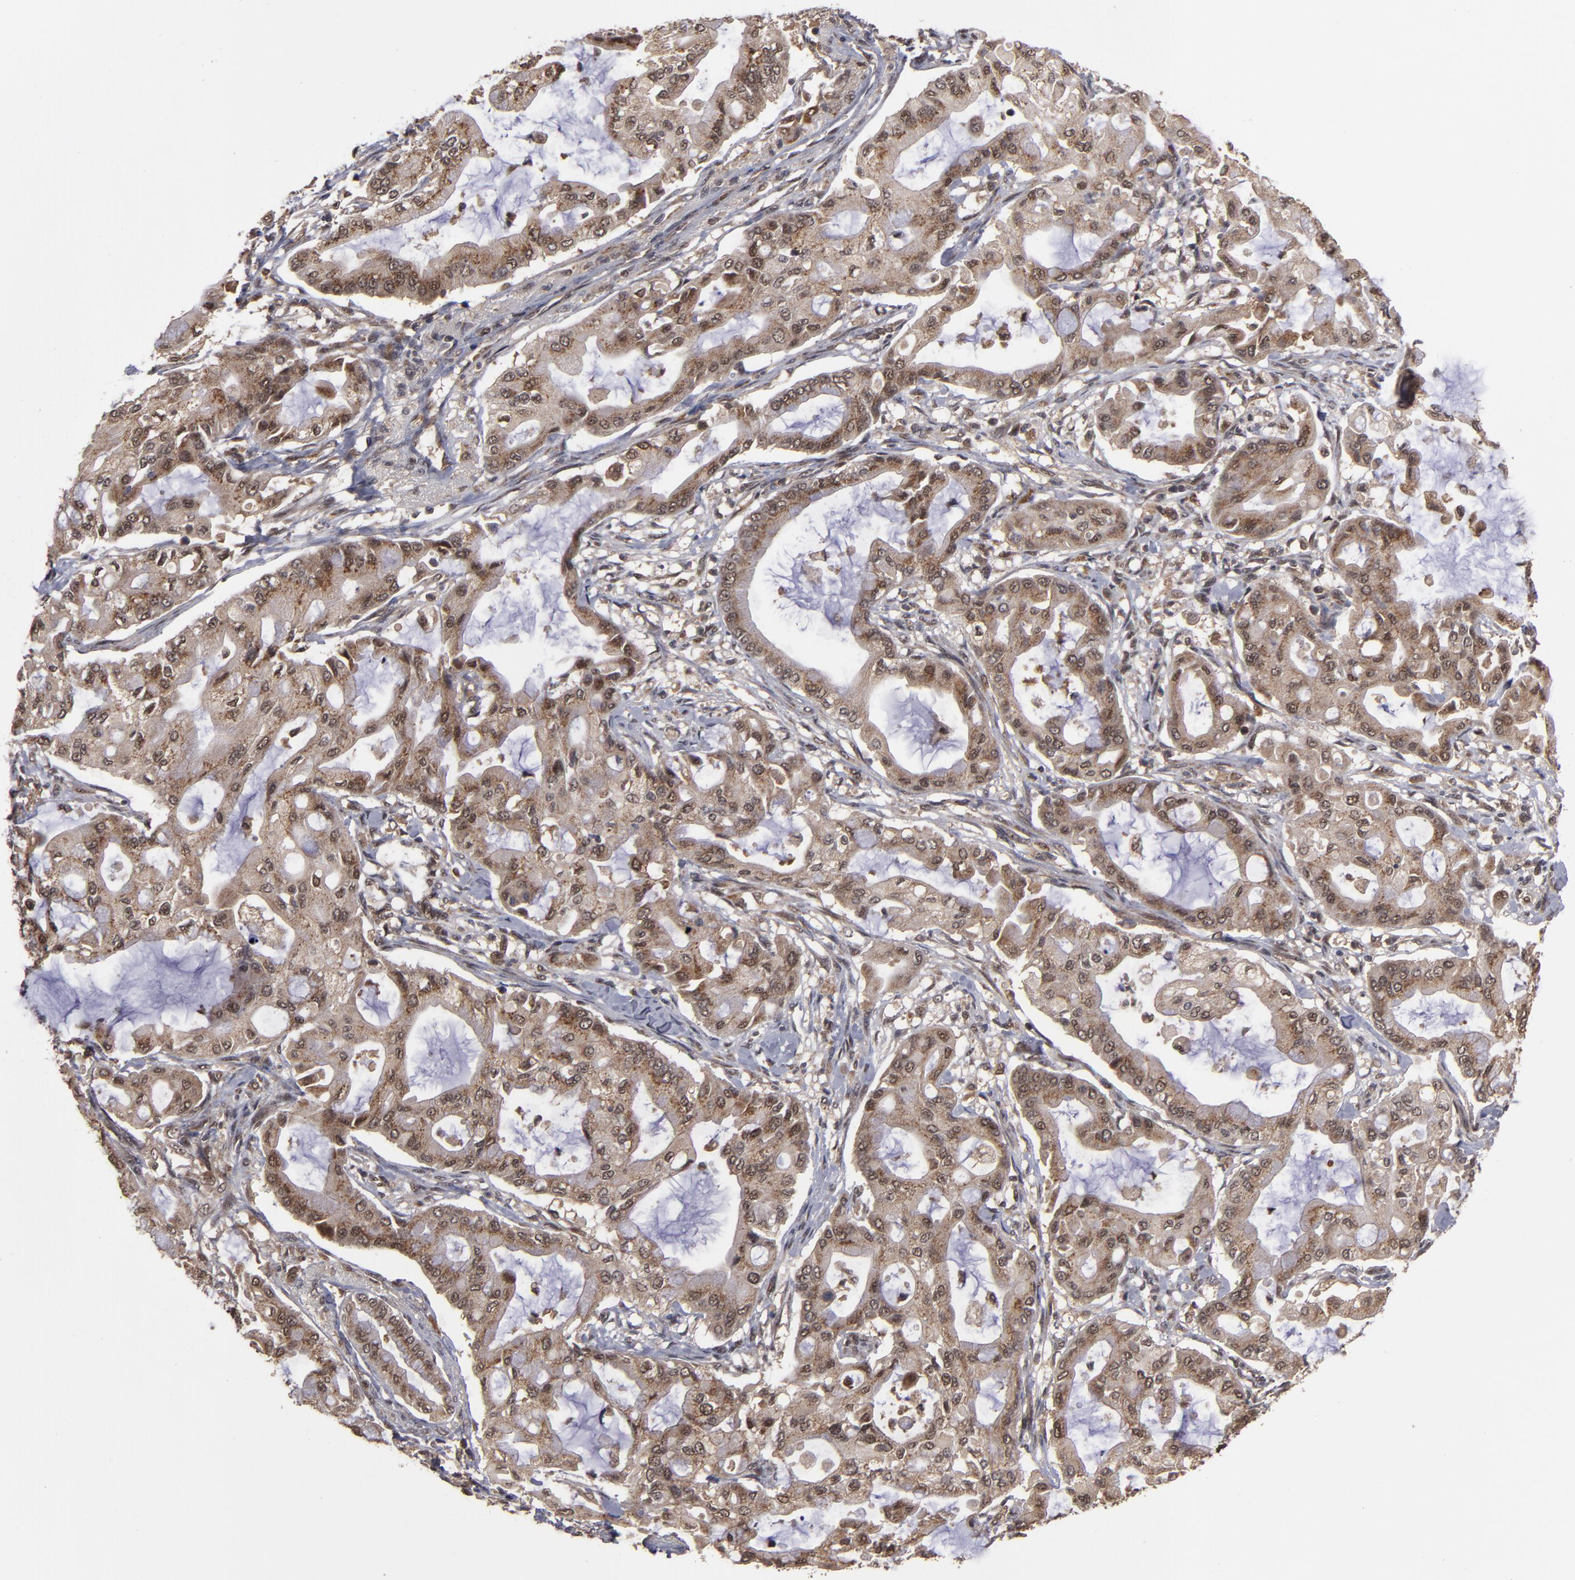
{"staining": {"intensity": "moderate", "quantity": ">75%", "location": "cytoplasmic/membranous,nuclear"}, "tissue": "pancreatic cancer", "cell_type": "Tumor cells", "image_type": "cancer", "snomed": [{"axis": "morphology", "description": "Adenocarcinoma, NOS"}, {"axis": "morphology", "description": "Adenocarcinoma, metastatic, NOS"}, {"axis": "topography", "description": "Lymph node"}, {"axis": "topography", "description": "Pancreas"}, {"axis": "topography", "description": "Duodenum"}], "caption": "Pancreatic cancer tissue reveals moderate cytoplasmic/membranous and nuclear expression in about >75% of tumor cells The protein is stained brown, and the nuclei are stained in blue (DAB (3,3'-diaminobenzidine) IHC with brightfield microscopy, high magnification).", "gene": "CUL5", "patient": {"sex": "female", "age": 64}}